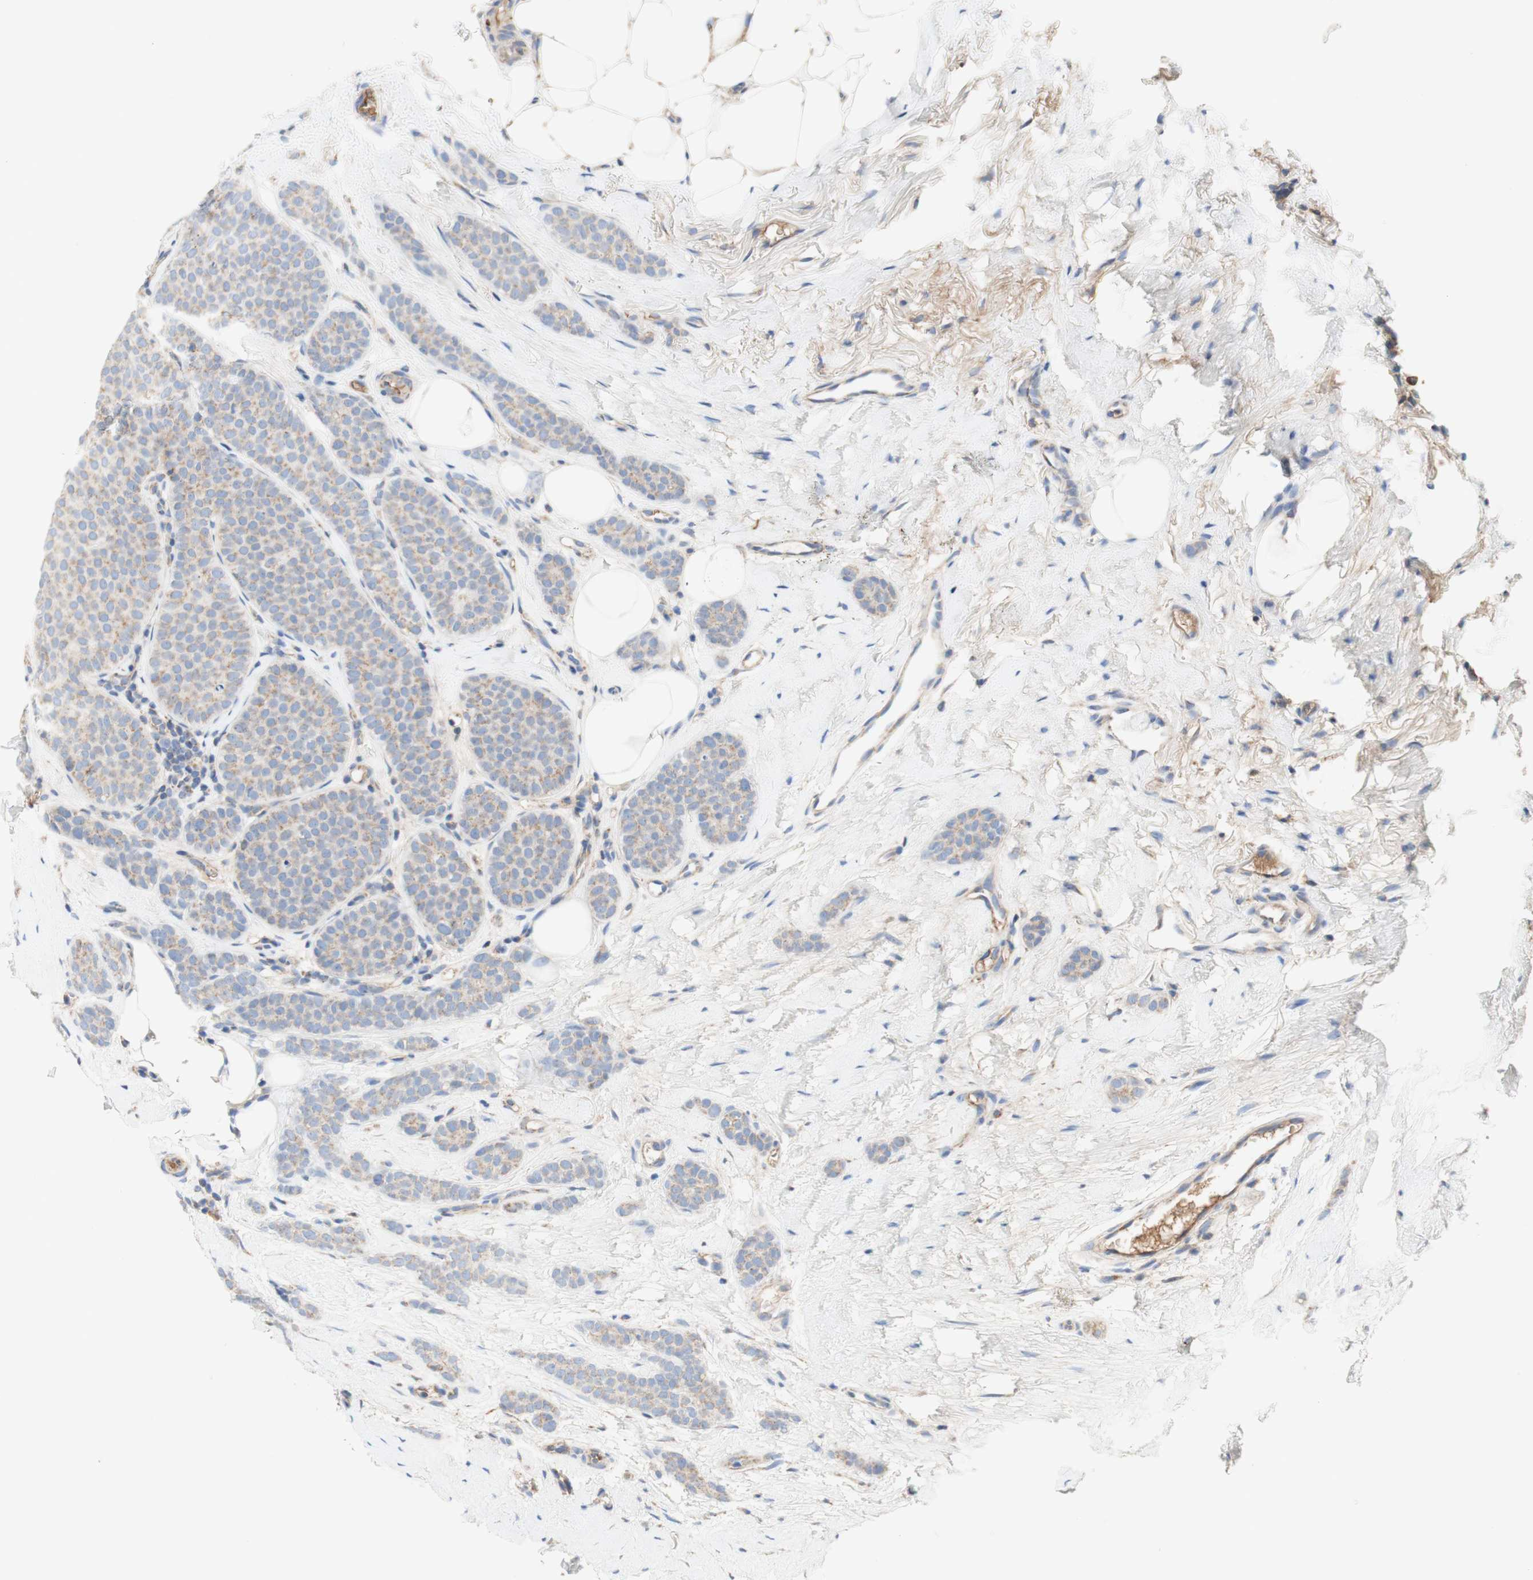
{"staining": {"intensity": "weak", "quantity": "25%-75%", "location": "cytoplasmic/membranous"}, "tissue": "breast cancer", "cell_type": "Tumor cells", "image_type": "cancer", "snomed": [{"axis": "morphology", "description": "Lobular carcinoma"}, {"axis": "topography", "description": "Skin"}, {"axis": "topography", "description": "Breast"}], "caption": "High-magnification brightfield microscopy of breast lobular carcinoma stained with DAB (brown) and counterstained with hematoxylin (blue). tumor cells exhibit weak cytoplasmic/membranous staining is appreciated in about25%-75% of cells.", "gene": "SDHB", "patient": {"sex": "female", "age": 46}}